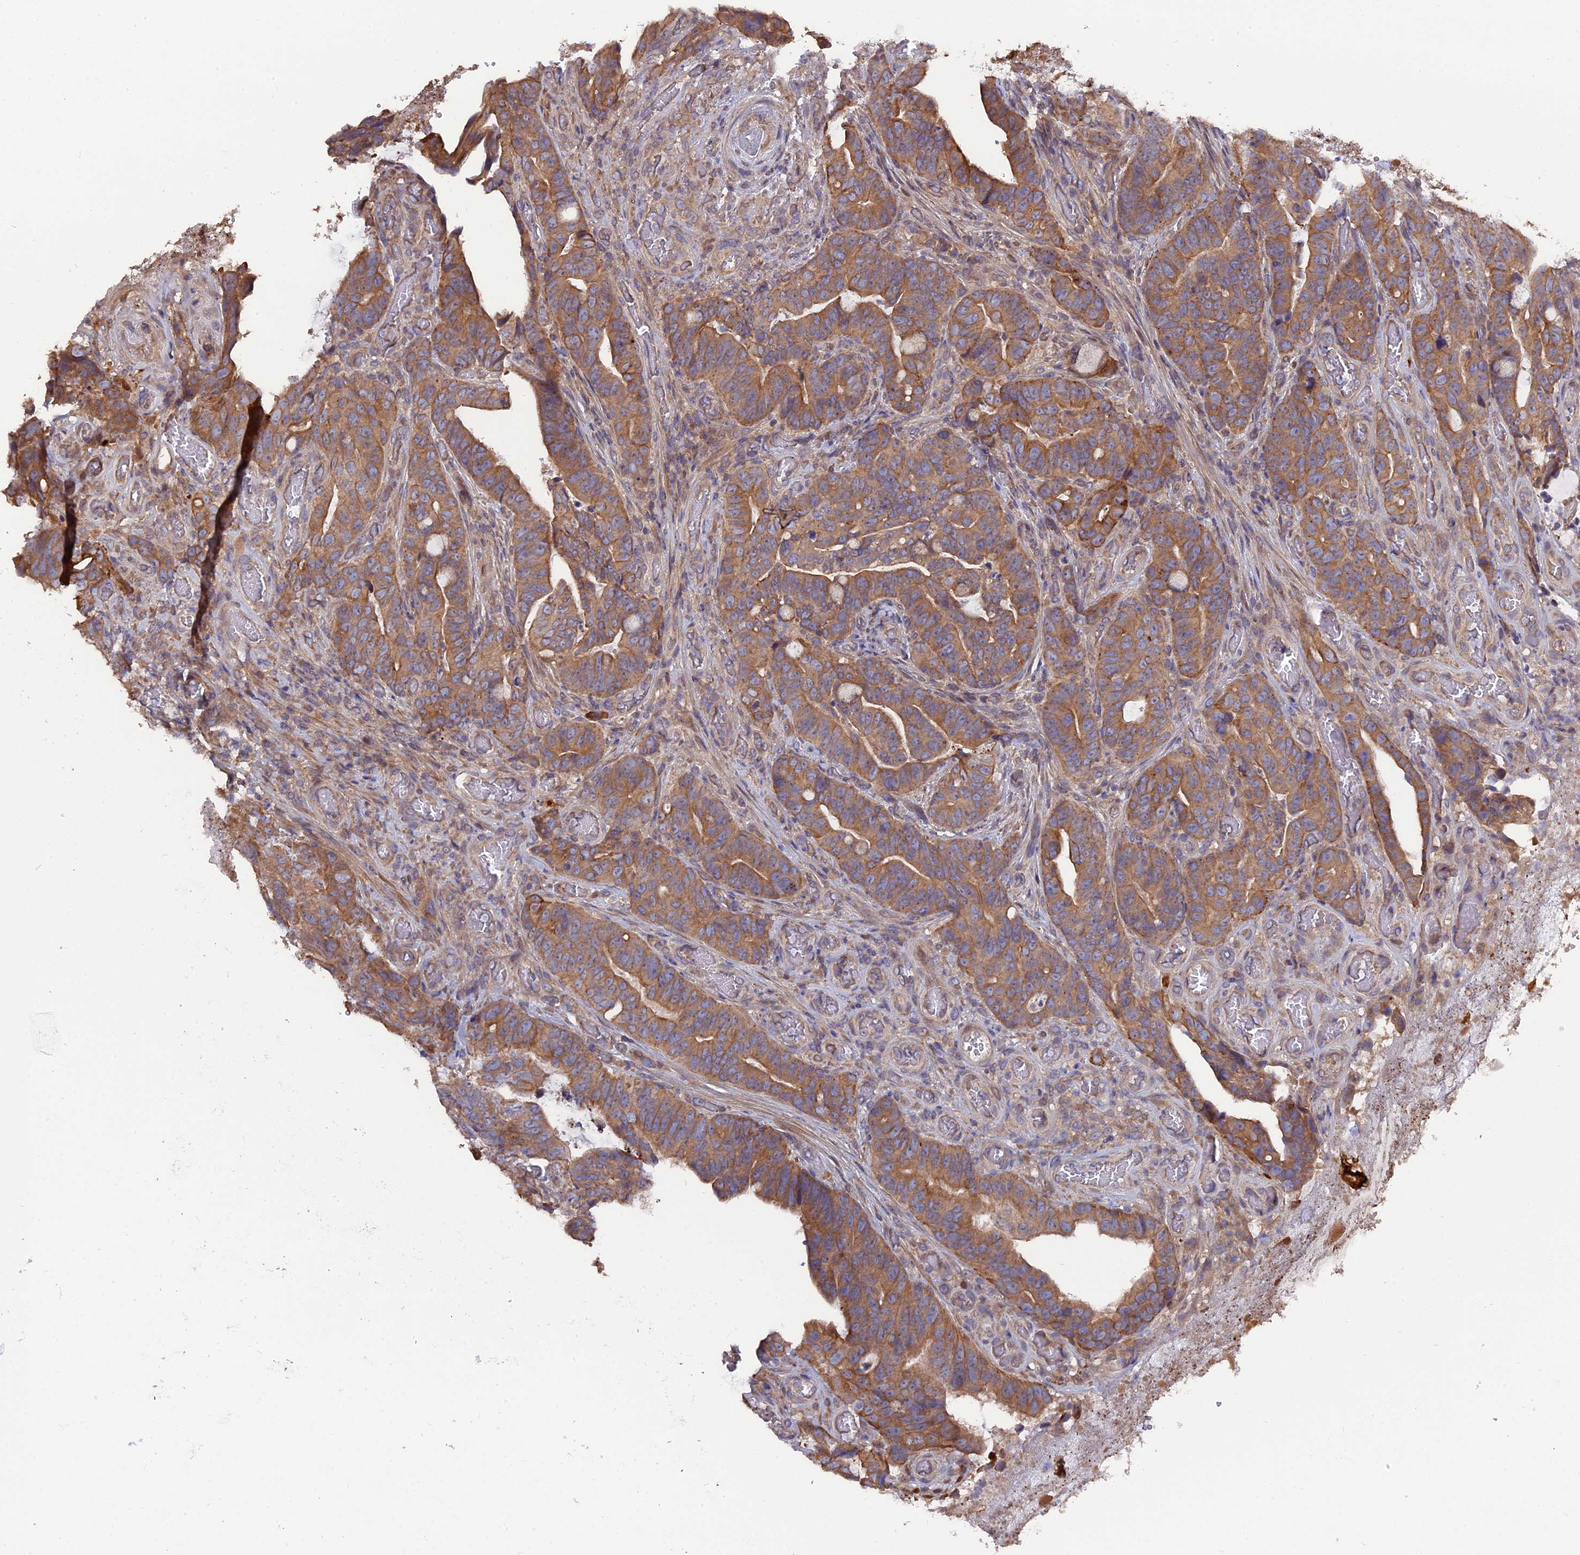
{"staining": {"intensity": "moderate", "quantity": ">75%", "location": "cytoplasmic/membranous"}, "tissue": "colorectal cancer", "cell_type": "Tumor cells", "image_type": "cancer", "snomed": [{"axis": "morphology", "description": "Adenocarcinoma, NOS"}, {"axis": "topography", "description": "Colon"}], "caption": "A photomicrograph showing moderate cytoplasmic/membranous staining in about >75% of tumor cells in colorectal cancer (adenocarcinoma), as visualized by brown immunohistochemical staining.", "gene": "ZCCHC2", "patient": {"sex": "female", "age": 82}}